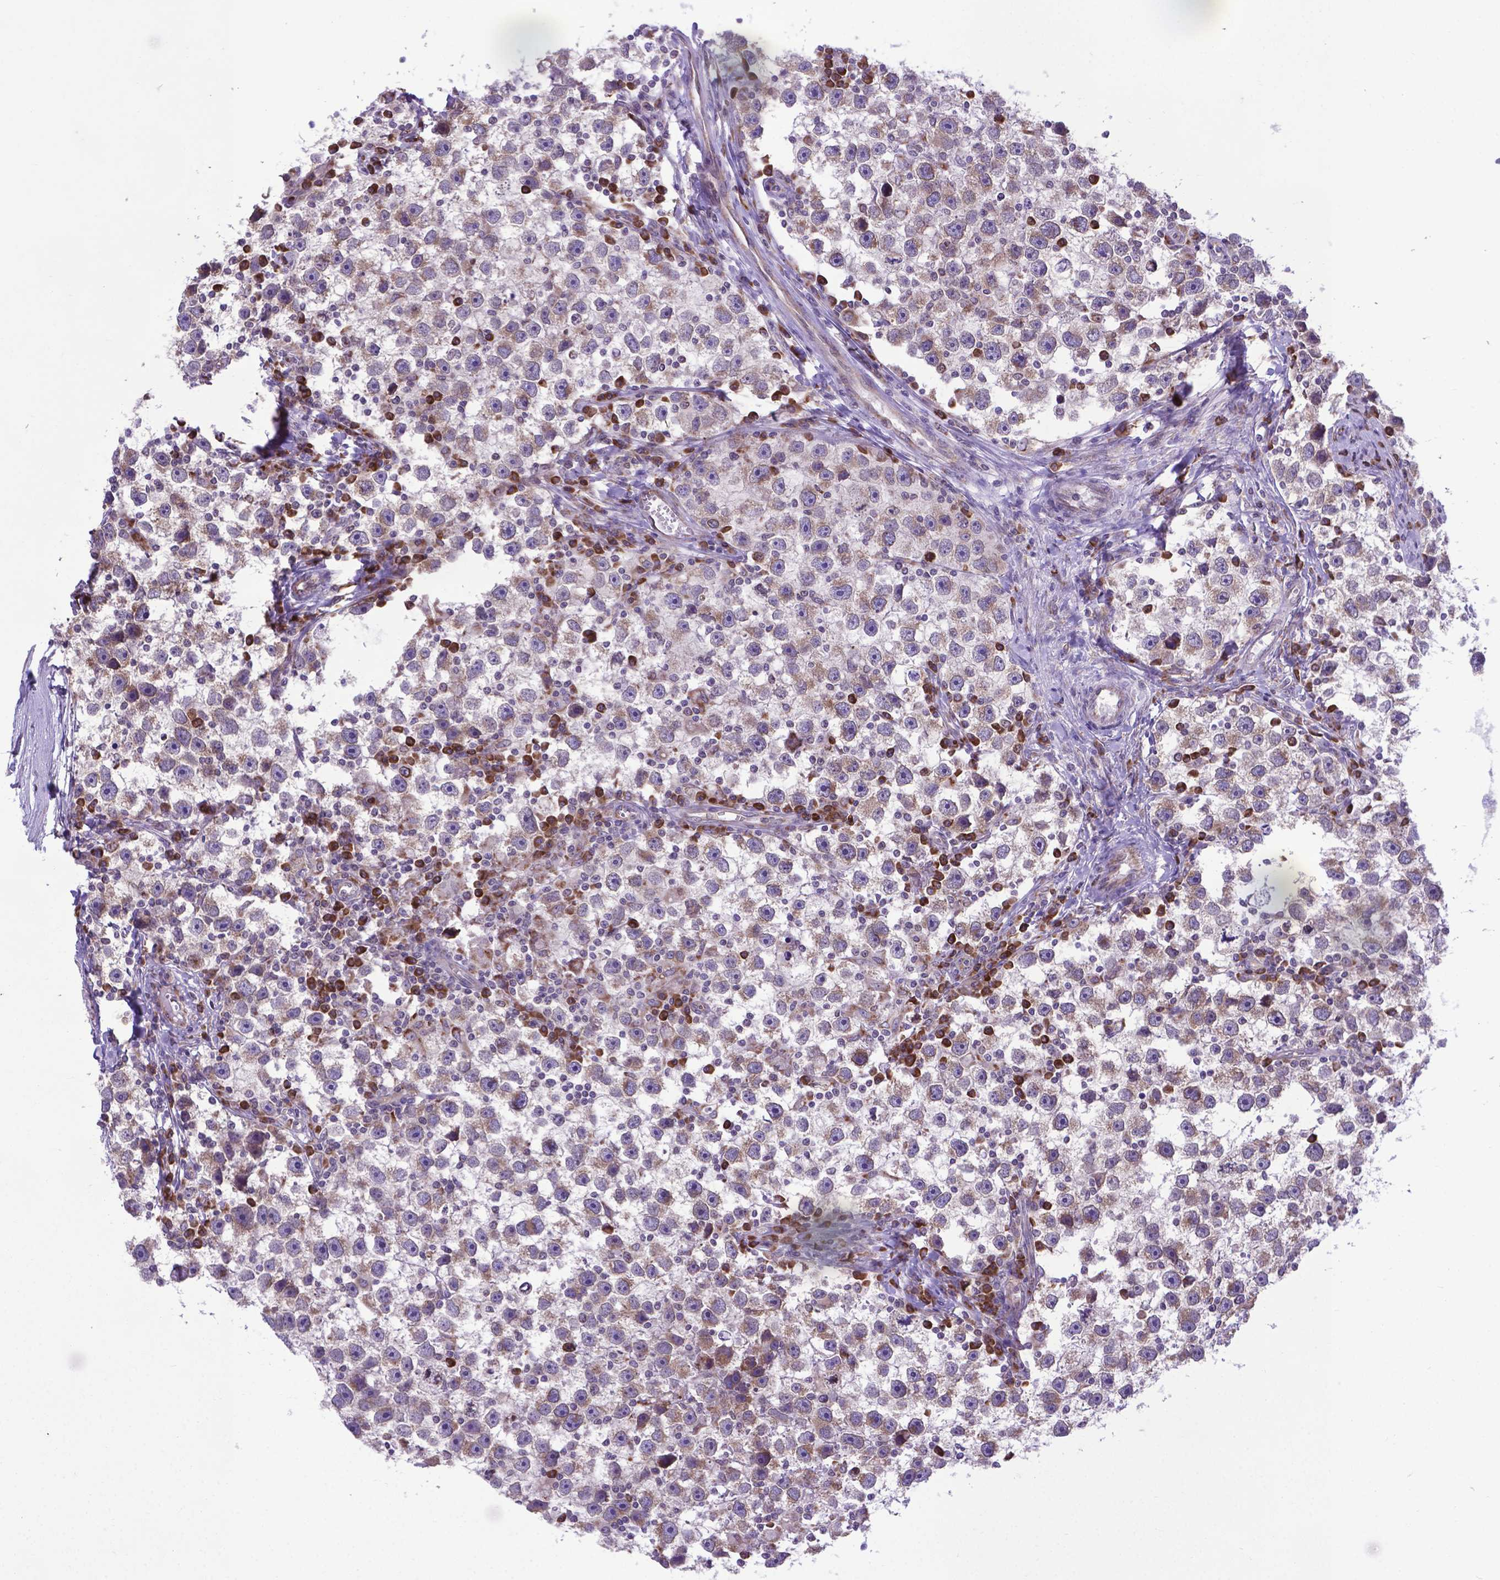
{"staining": {"intensity": "weak", "quantity": ">75%", "location": "cytoplasmic/membranous"}, "tissue": "testis cancer", "cell_type": "Tumor cells", "image_type": "cancer", "snomed": [{"axis": "morphology", "description": "Seminoma, NOS"}, {"axis": "topography", "description": "Testis"}], "caption": "Protein expression analysis of testis cancer reveals weak cytoplasmic/membranous positivity in about >75% of tumor cells.", "gene": "WDR83OS", "patient": {"sex": "male", "age": 30}}